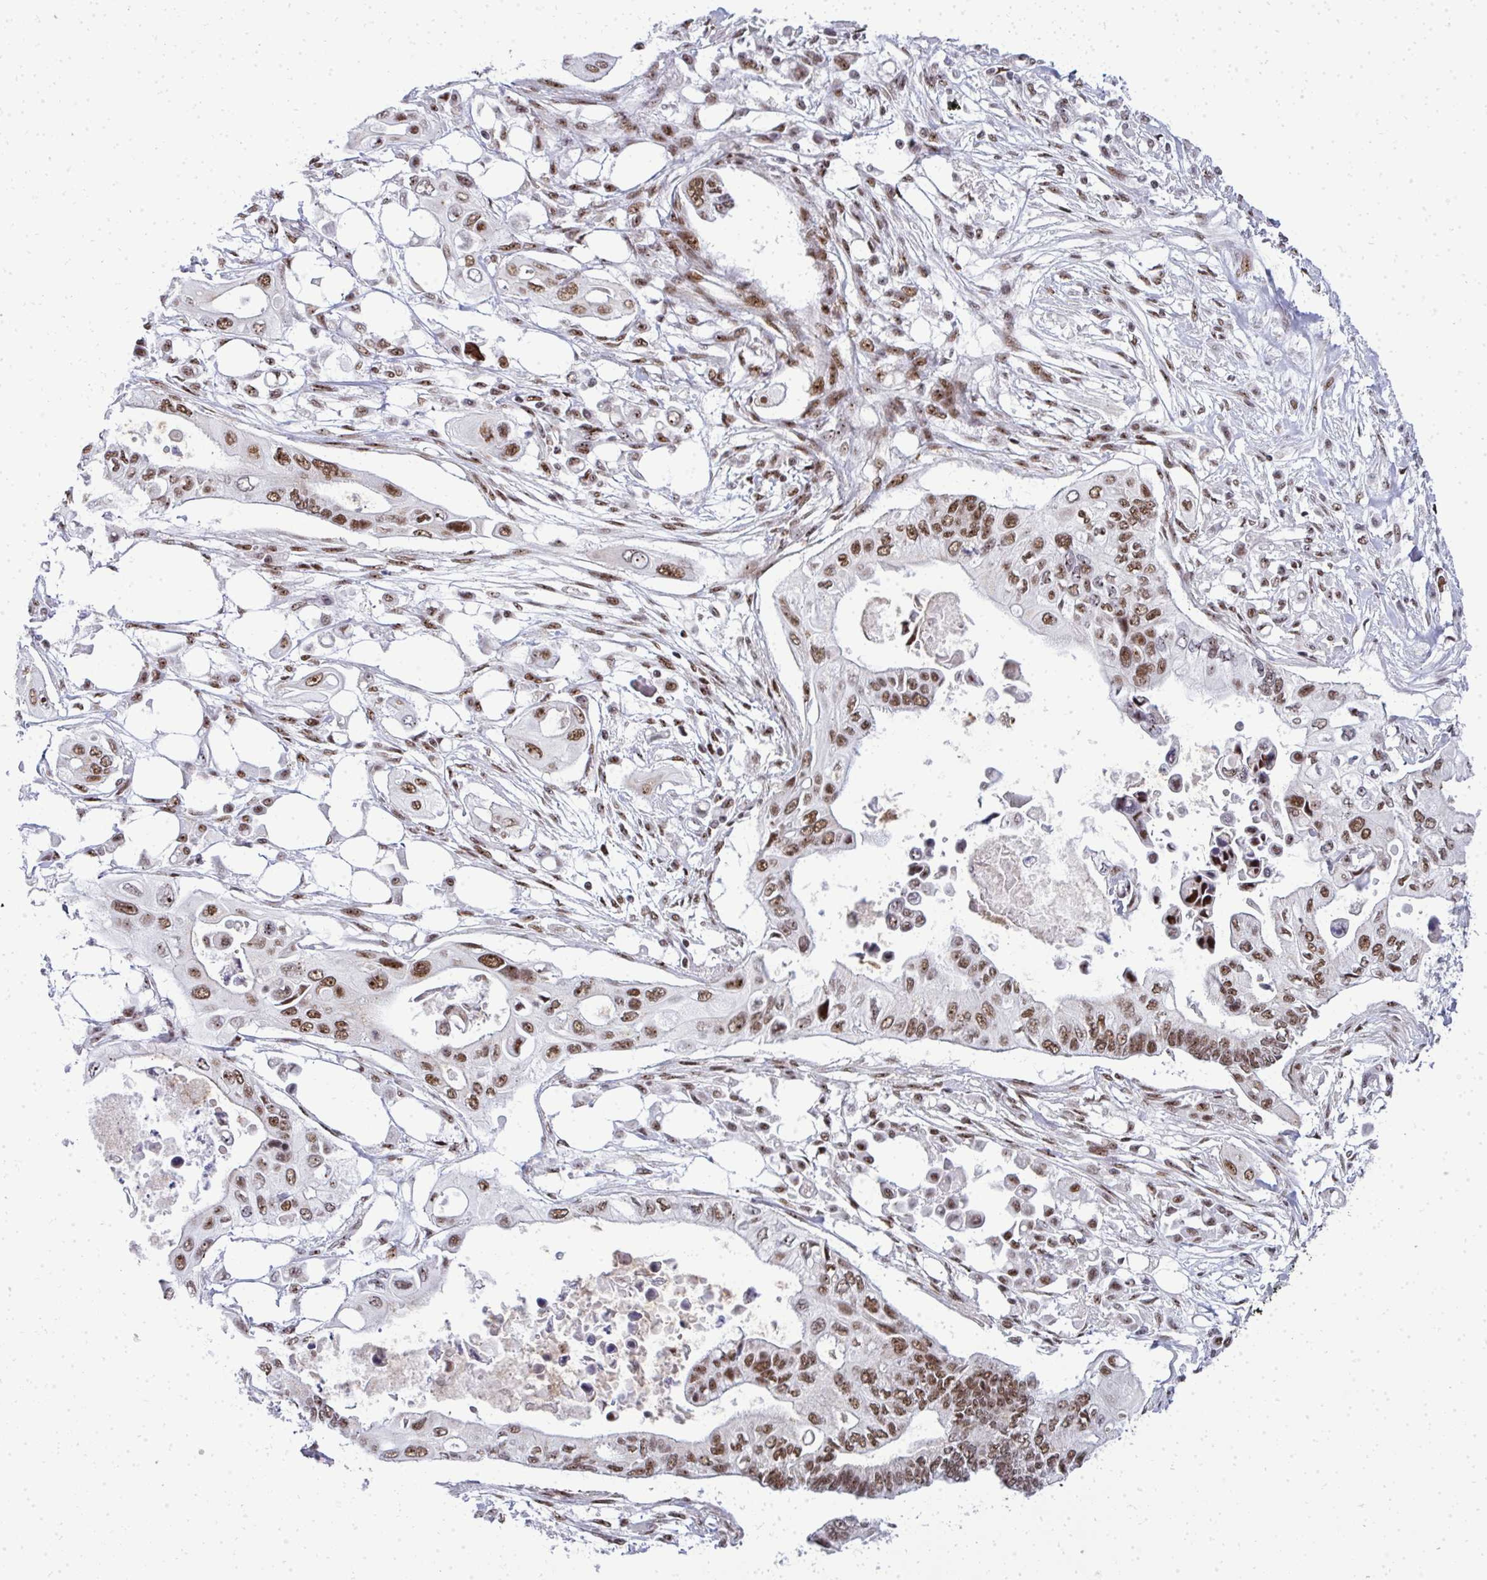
{"staining": {"intensity": "moderate", "quantity": ">75%", "location": "nuclear"}, "tissue": "pancreatic cancer", "cell_type": "Tumor cells", "image_type": "cancer", "snomed": [{"axis": "morphology", "description": "Adenocarcinoma, NOS"}, {"axis": "topography", "description": "Pancreas"}], "caption": "The histopathology image exhibits staining of pancreatic cancer (adenocarcinoma), revealing moderate nuclear protein positivity (brown color) within tumor cells. (IHC, brightfield microscopy, high magnification).", "gene": "SIRT7", "patient": {"sex": "female", "age": 63}}